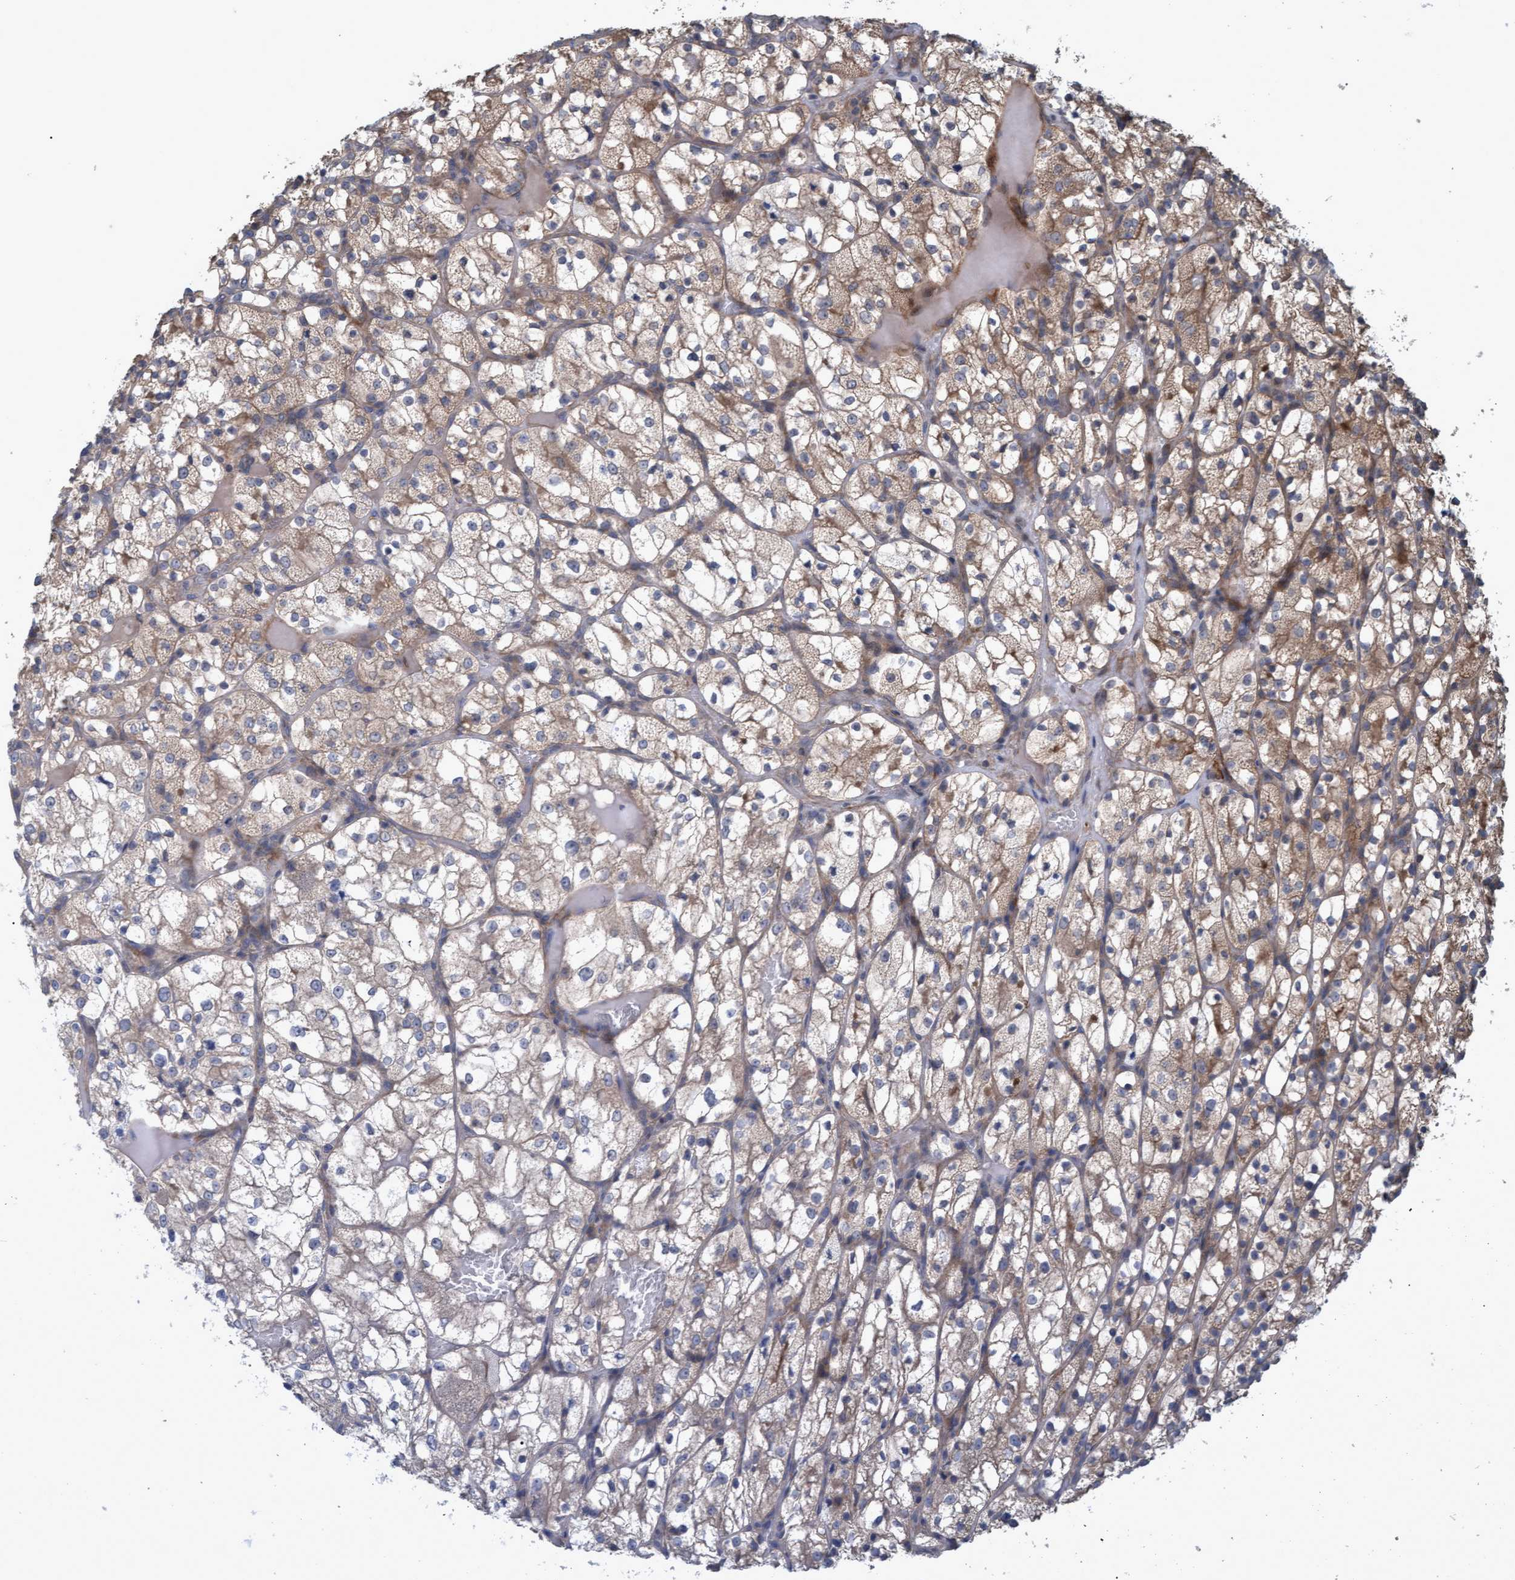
{"staining": {"intensity": "weak", "quantity": ">75%", "location": "cytoplasmic/membranous"}, "tissue": "renal cancer", "cell_type": "Tumor cells", "image_type": "cancer", "snomed": [{"axis": "morphology", "description": "Adenocarcinoma, NOS"}, {"axis": "topography", "description": "Kidney"}], "caption": "Immunohistochemistry (IHC) staining of renal cancer (adenocarcinoma), which reveals low levels of weak cytoplasmic/membranous positivity in approximately >75% of tumor cells indicating weak cytoplasmic/membranous protein expression. The staining was performed using DAB (3,3'-diaminobenzidine) (brown) for protein detection and nuclei were counterstained in hematoxylin (blue).", "gene": "GGT6", "patient": {"sex": "female", "age": 69}}